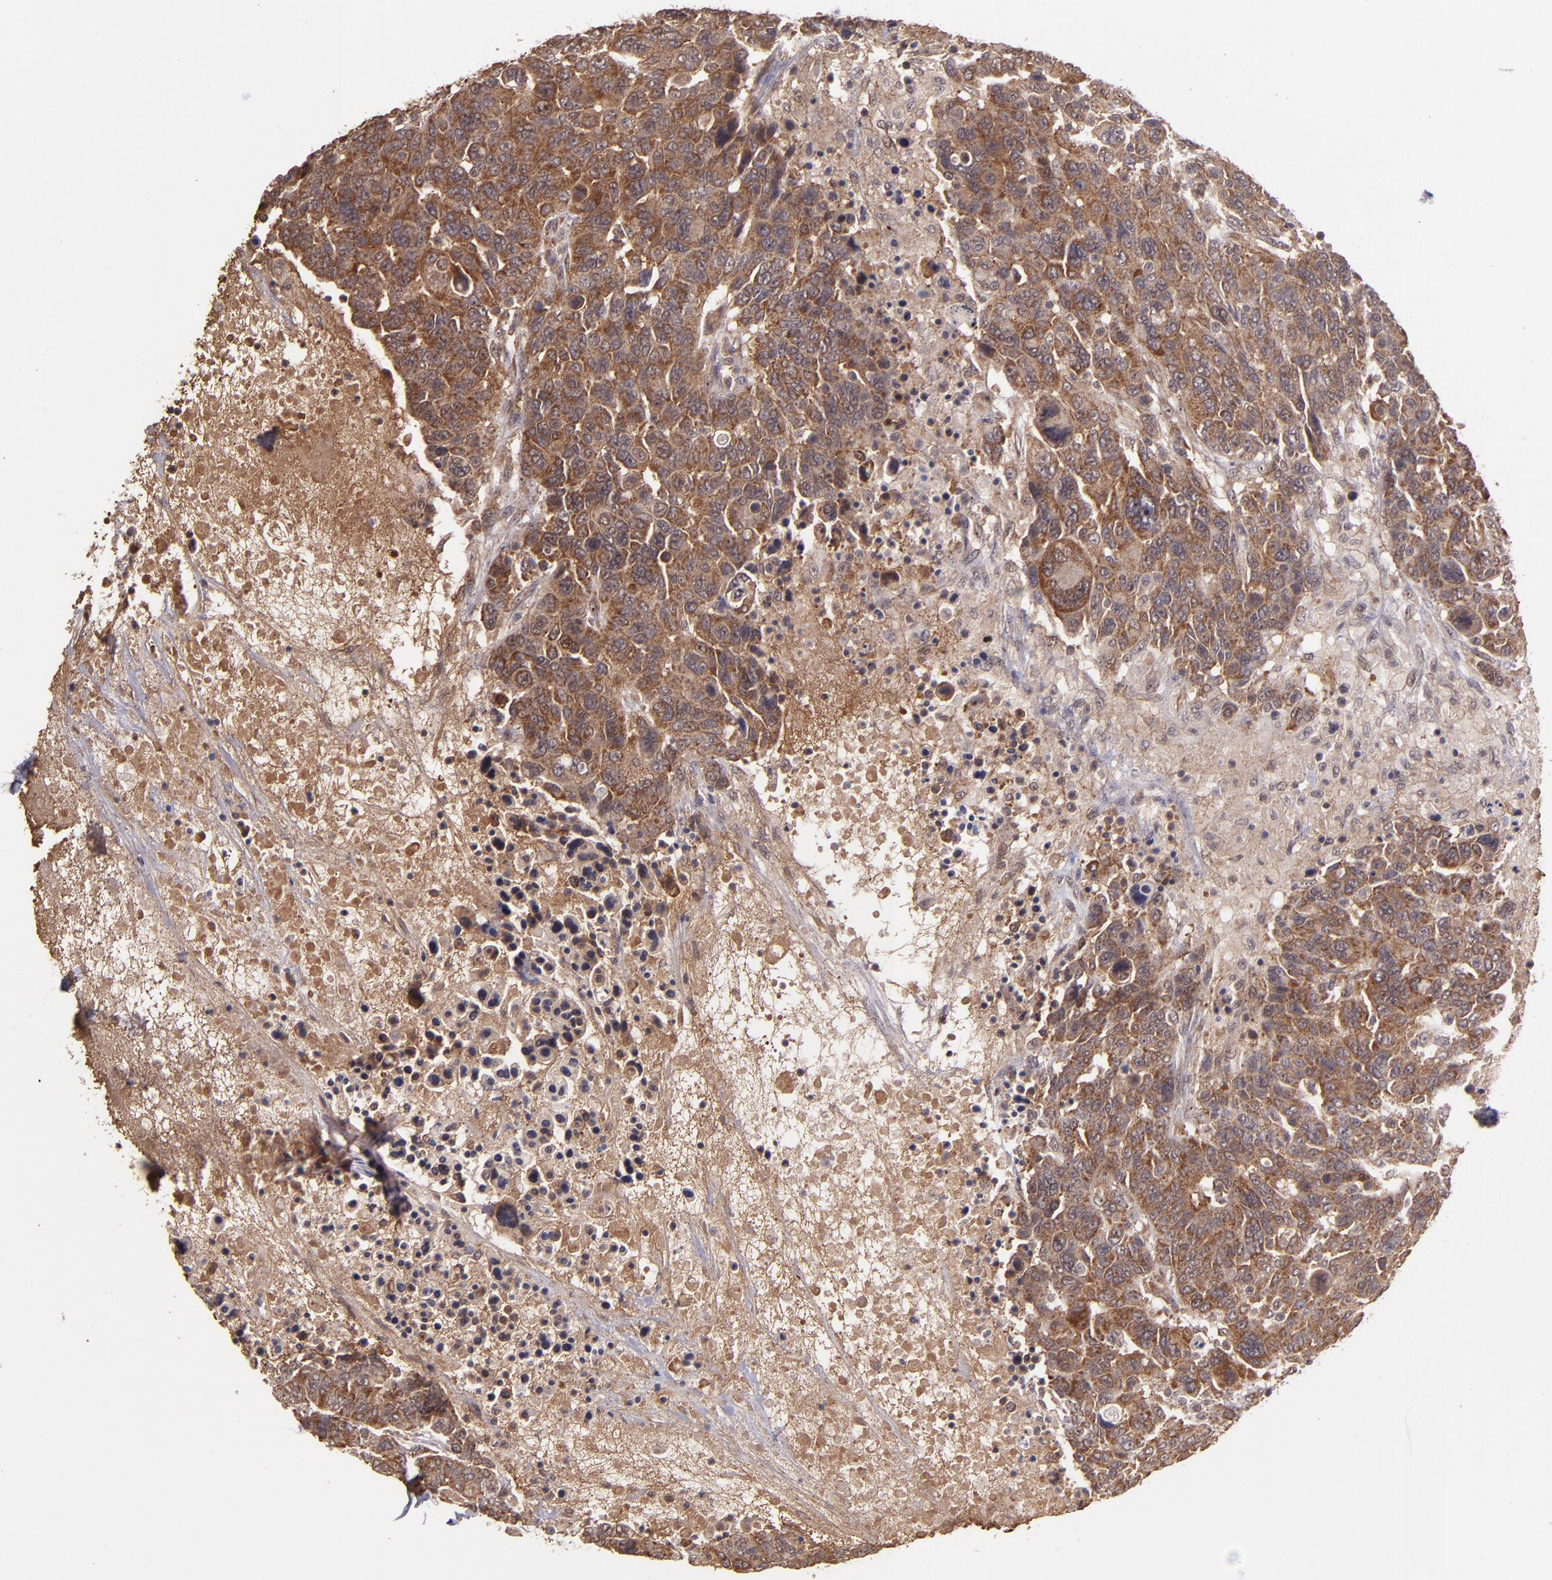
{"staining": {"intensity": "strong", "quantity": ">75%", "location": "cytoplasmic/membranous"}, "tissue": "breast cancer", "cell_type": "Tumor cells", "image_type": "cancer", "snomed": [{"axis": "morphology", "description": "Duct carcinoma"}, {"axis": "topography", "description": "Breast"}], "caption": "A brown stain labels strong cytoplasmic/membranous positivity of a protein in breast cancer tumor cells.", "gene": "USP51", "patient": {"sex": "female", "age": 37}}